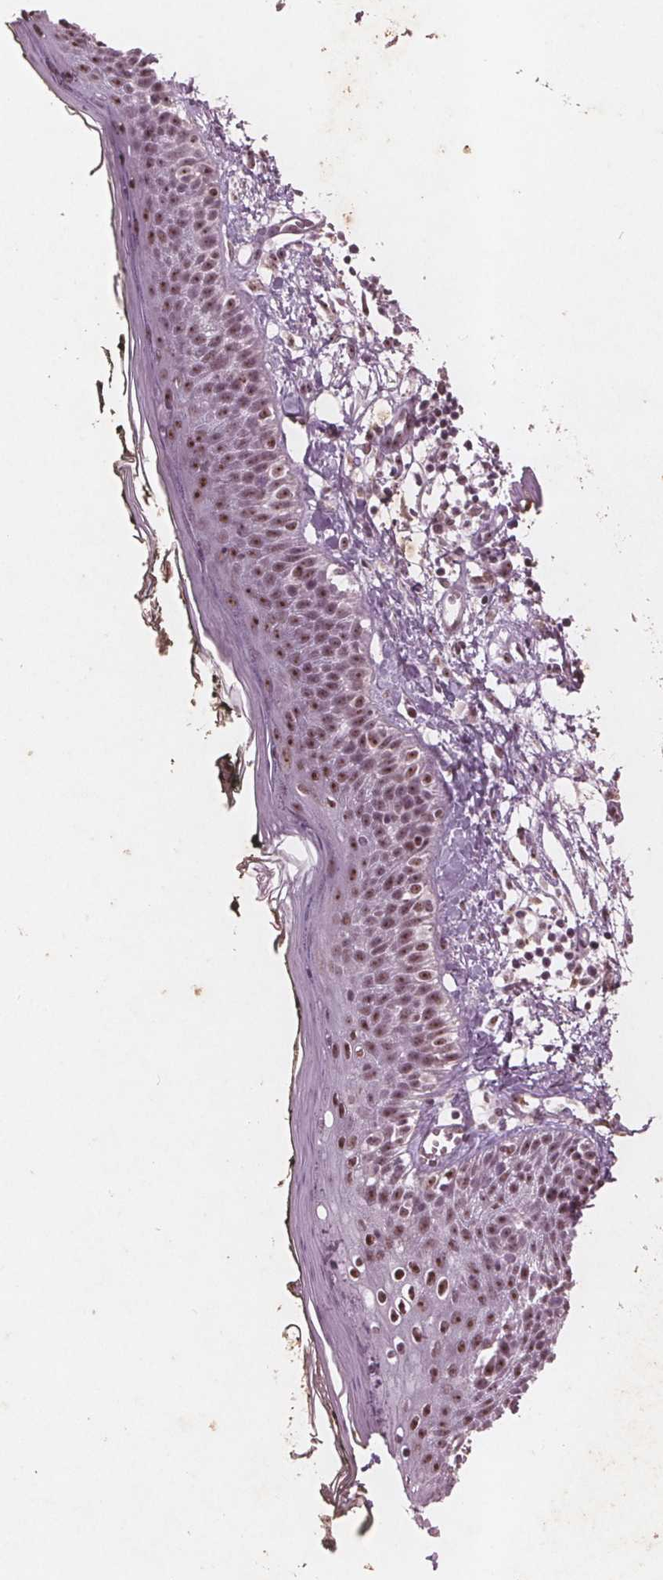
{"staining": {"intensity": "moderate", "quantity": ">75%", "location": "nuclear"}, "tissue": "skin", "cell_type": "Fibroblasts", "image_type": "normal", "snomed": [{"axis": "morphology", "description": "Normal tissue, NOS"}, {"axis": "topography", "description": "Skin"}], "caption": "This micrograph reveals immunohistochemistry (IHC) staining of unremarkable skin, with medium moderate nuclear staining in about >75% of fibroblasts.", "gene": "RPS6KA2", "patient": {"sex": "male", "age": 76}}